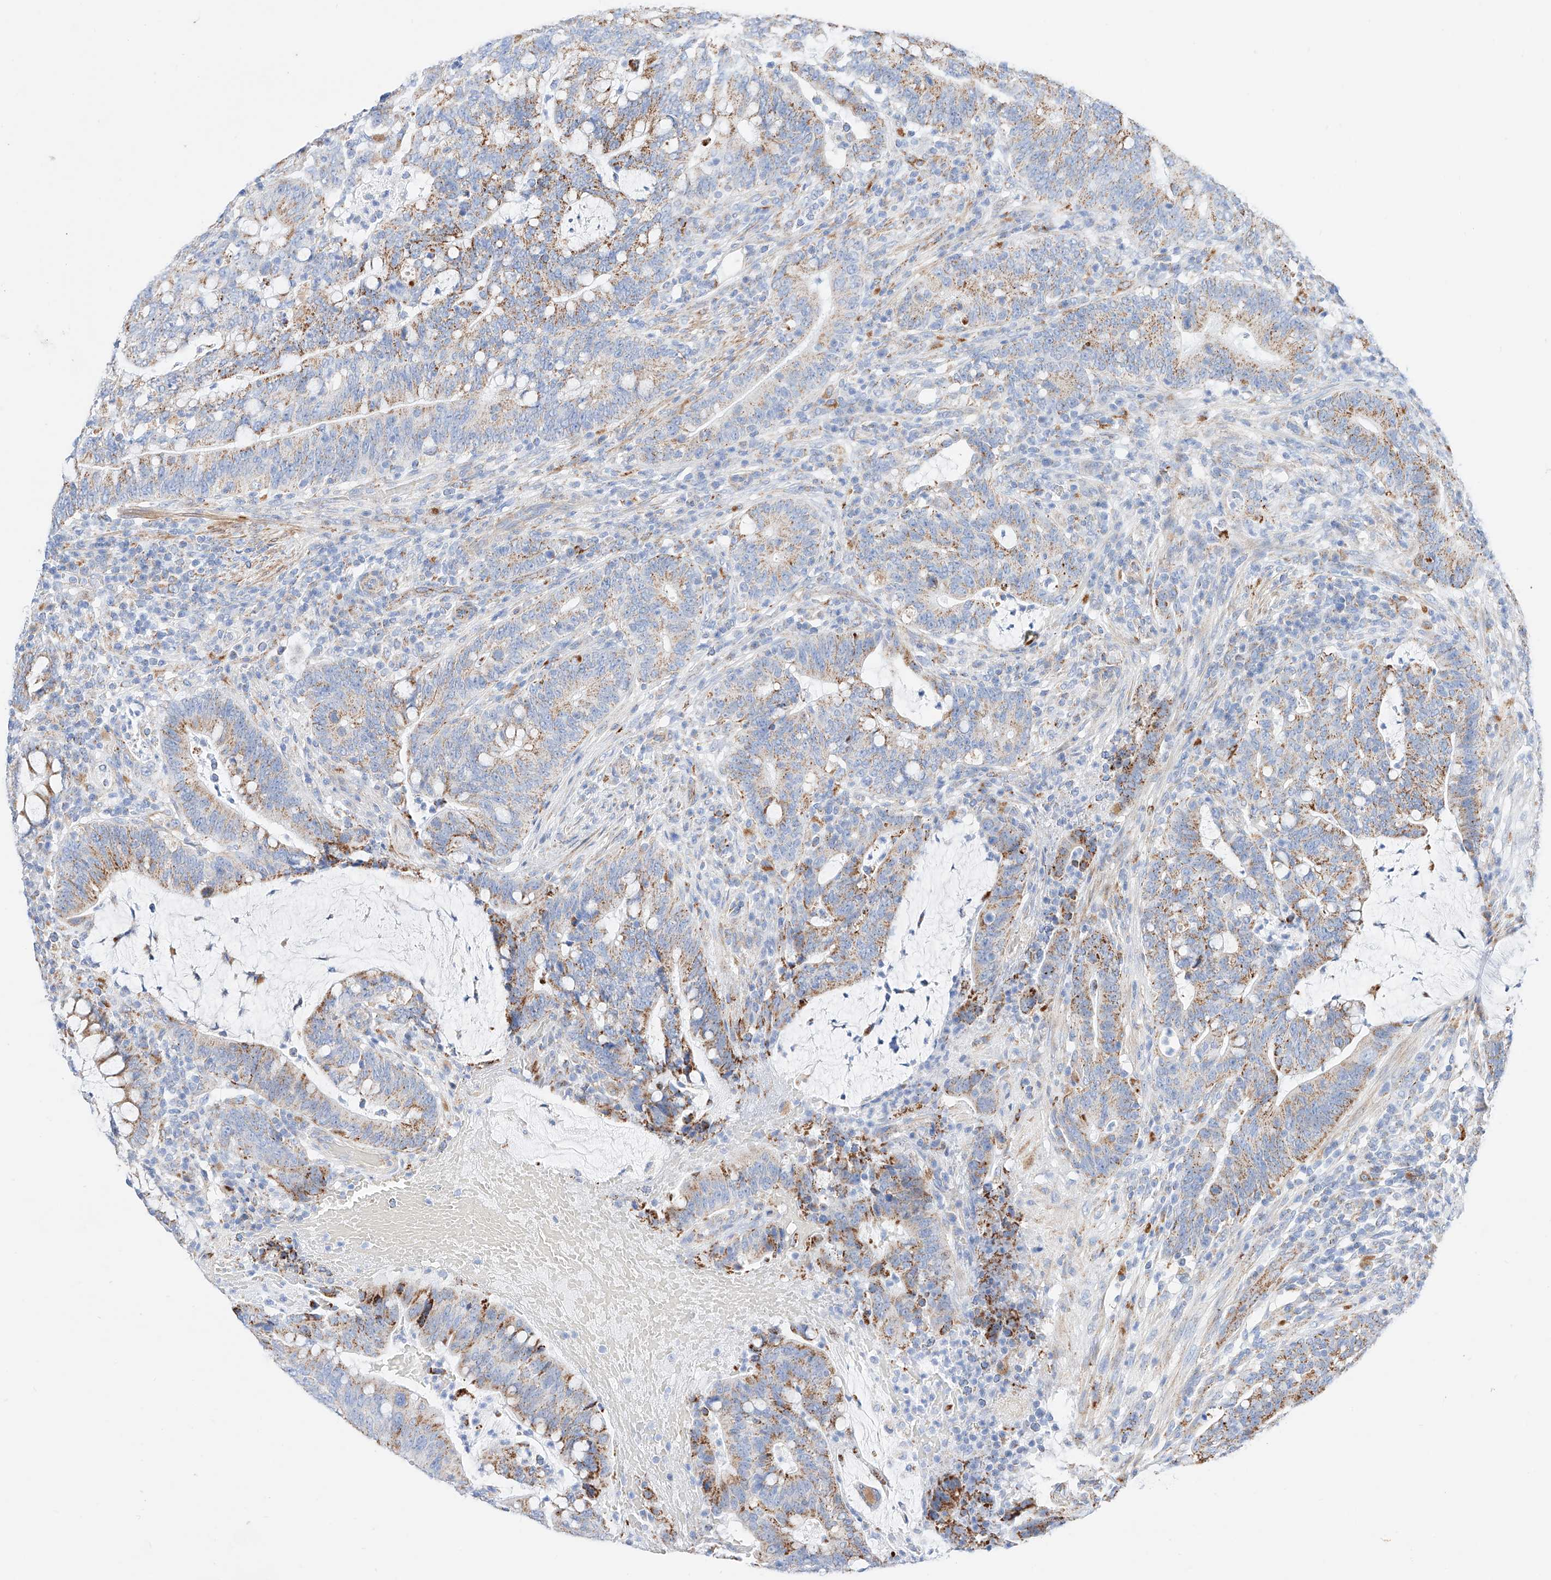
{"staining": {"intensity": "moderate", "quantity": ">75%", "location": "cytoplasmic/membranous"}, "tissue": "colorectal cancer", "cell_type": "Tumor cells", "image_type": "cancer", "snomed": [{"axis": "morphology", "description": "Adenocarcinoma, NOS"}, {"axis": "topography", "description": "Colon"}], "caption": "Brown immunohistochemical staining in colorectal cancer (adenocarcinoma) displays moderate cytoplasmic/membranous expression in approximately >75% of tumor cells. The protein is shown in brown color, while the nuclei are stained blue.", "gene": "C6orf62", "patient": {"sex": "female", "age": 66}}